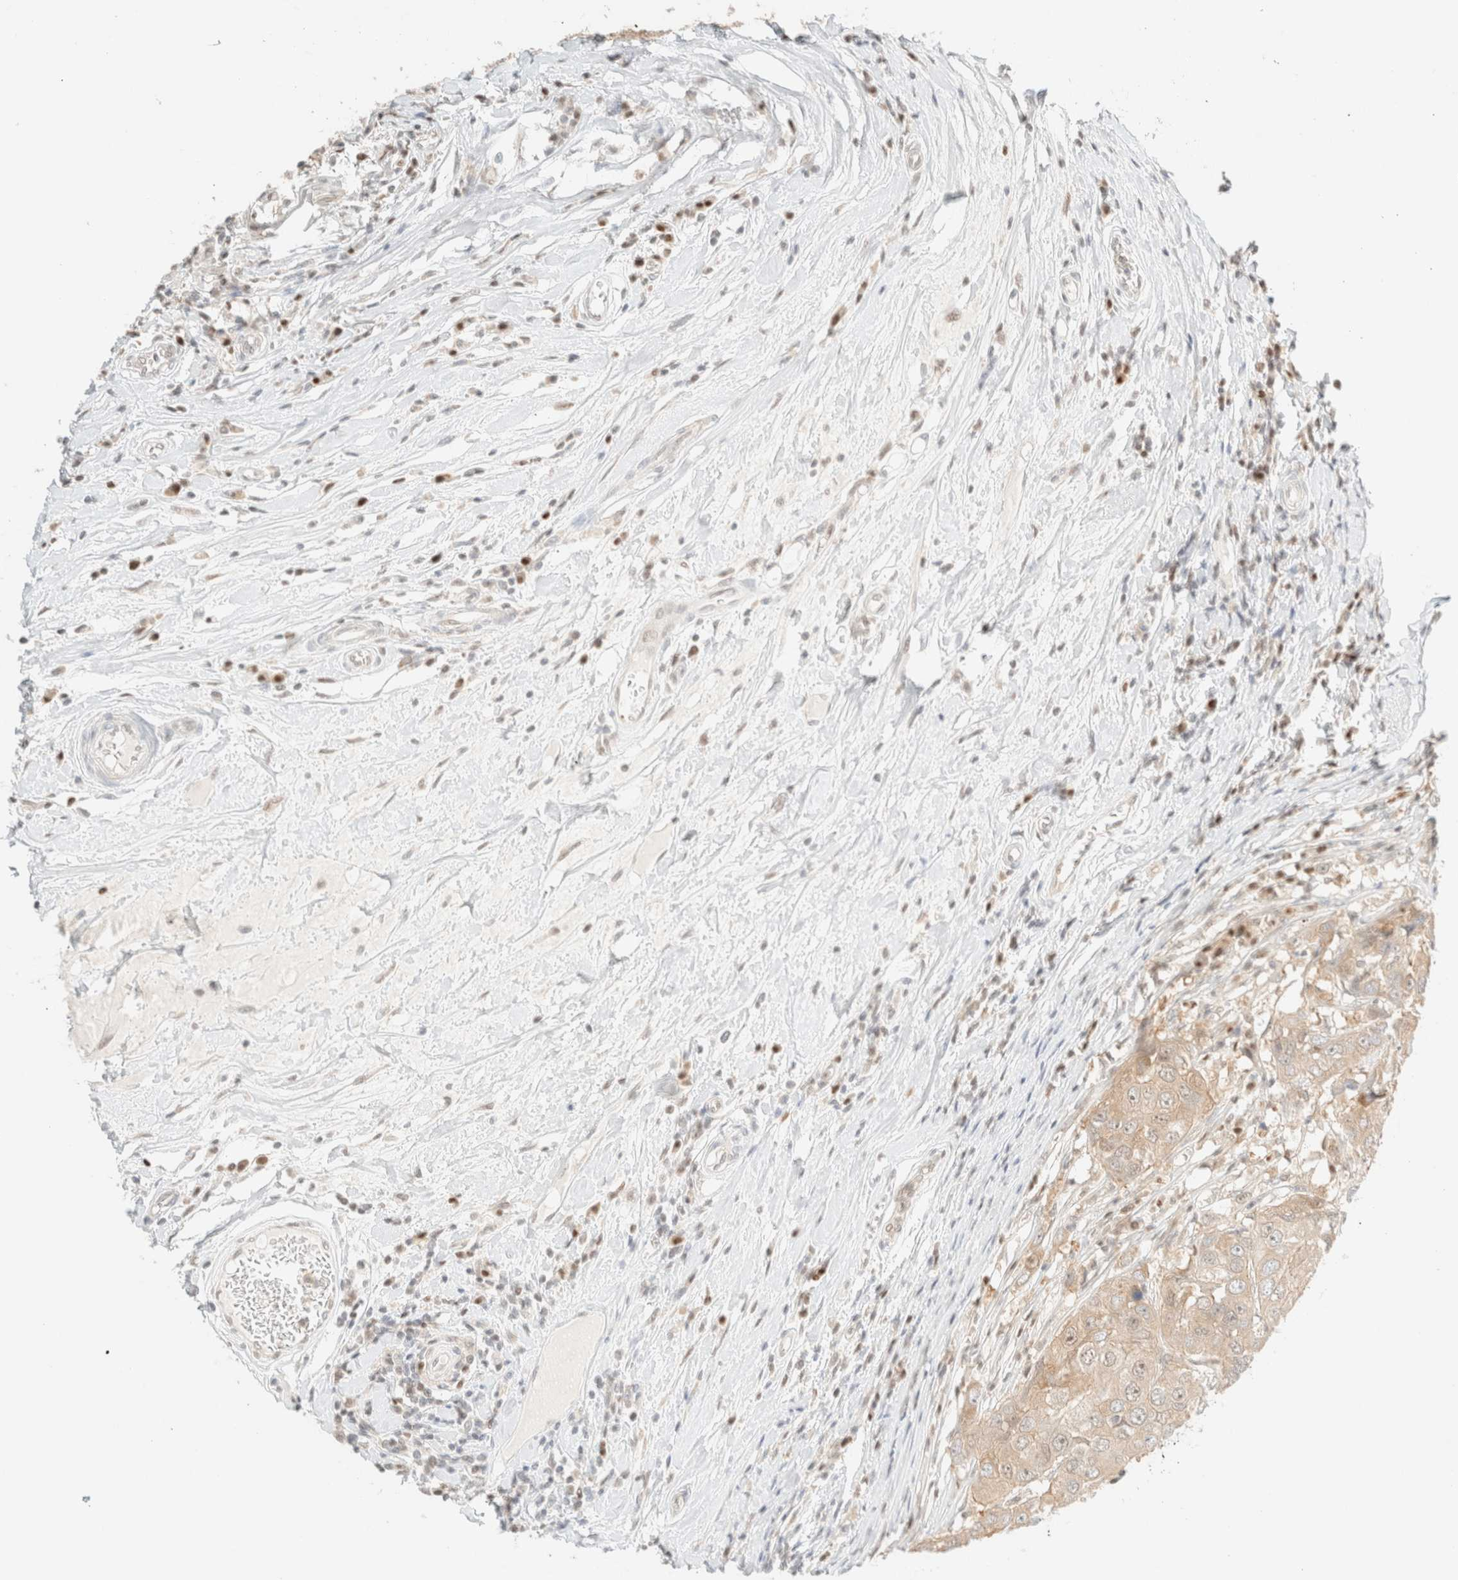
{"staining": {"intensity": "weak", "quantity": ">75%", "location": "cytoplasmic/membranous"}, "tissue": "breast cancer", "cell_type": "Tumor cells", "image_type": "cancer", "snomed": [{"axis": "morphology", "description": "Duct carcinoma"}, {"axis": "topography", "description": "Breast"}], "caption": "Immunohistochemistry (IHC) of breast invasive ductal carcinoma shows low levels of weak cytoplasmic/membranous expression in approximately >75% of tumor cells.", "gene": "TSR1", "patient": {"sex": "female", "age": 27}}